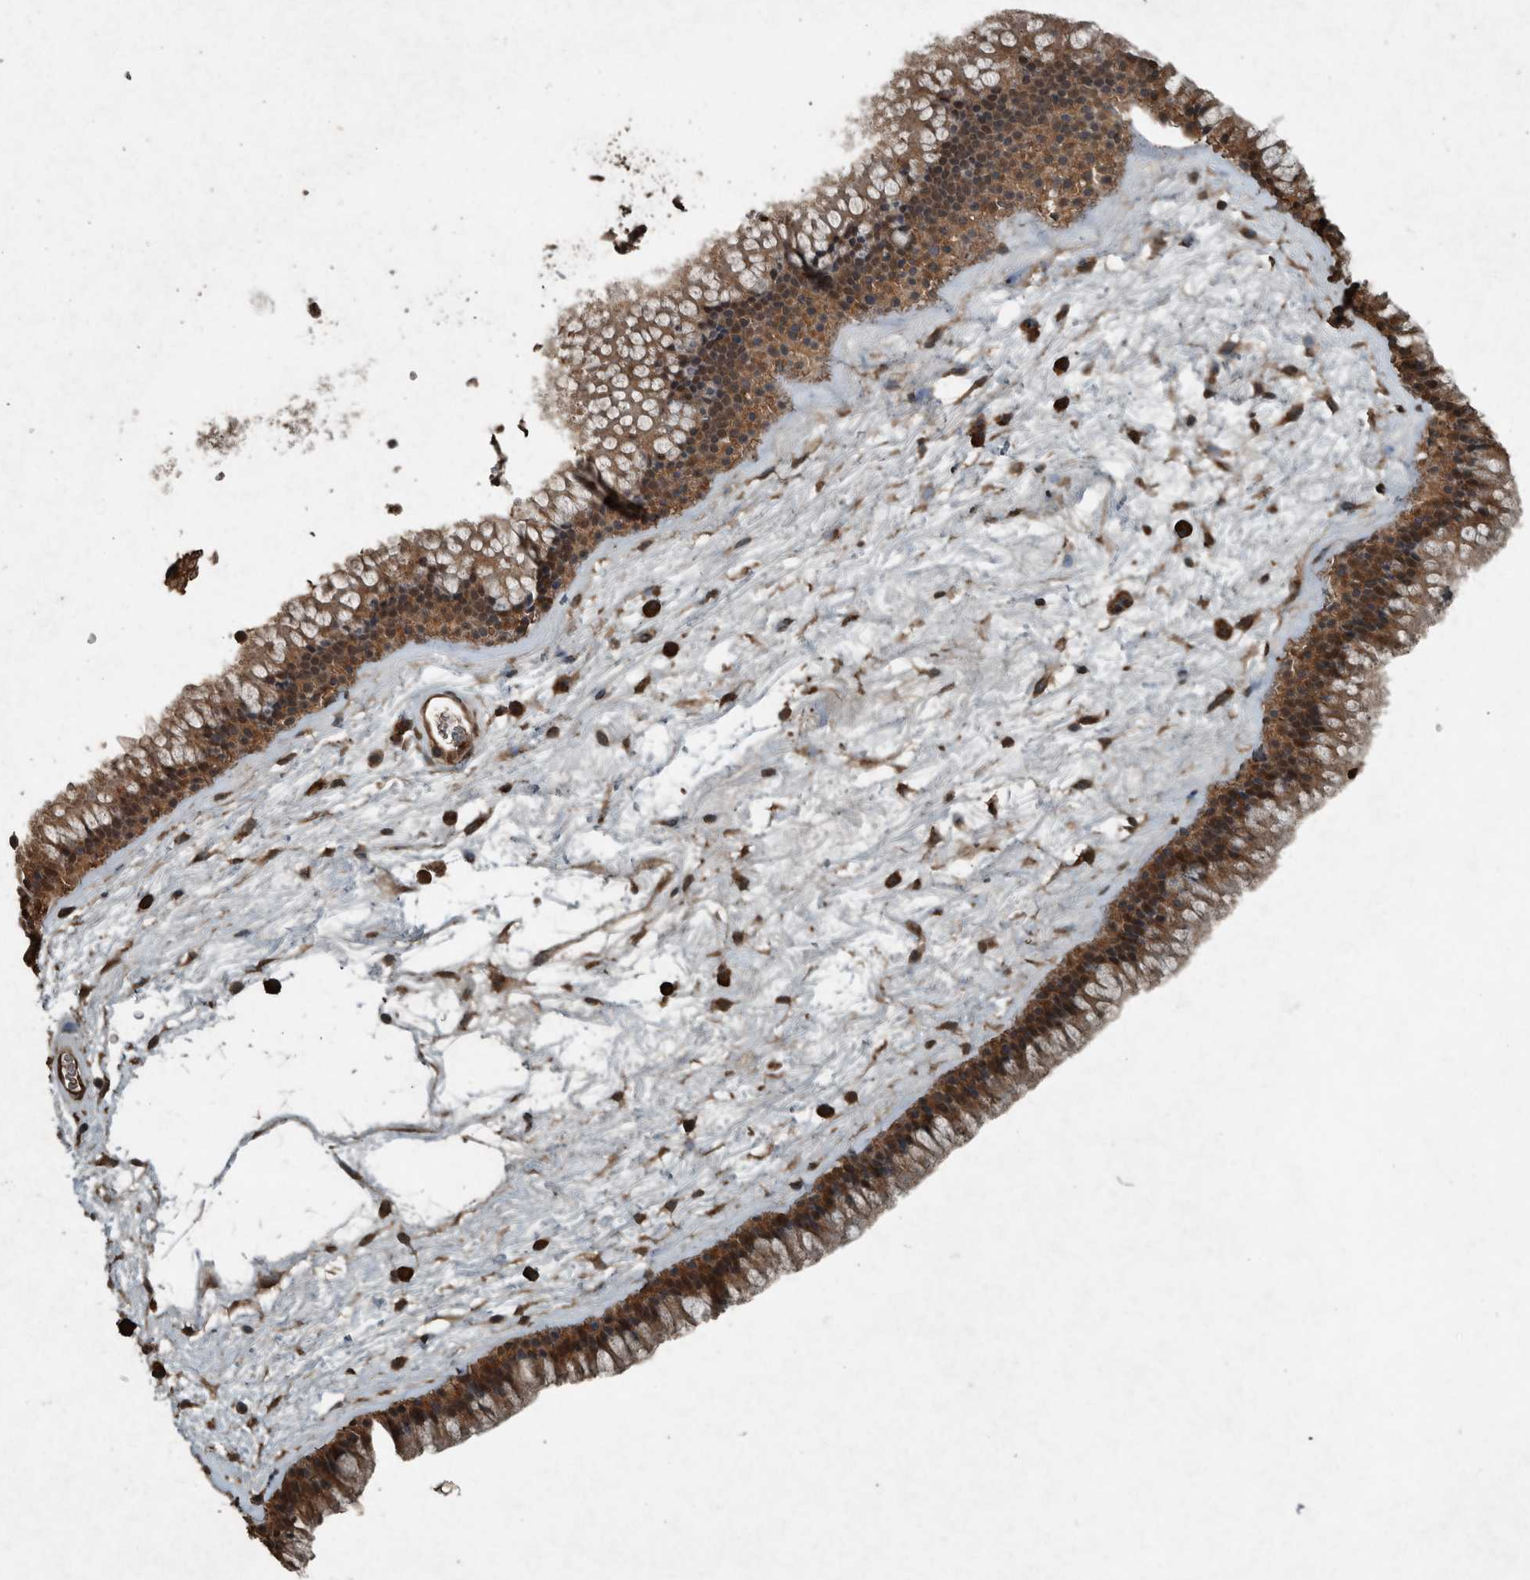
{"staining": {"intensity": "moderate", "quantity": ">75%", "location": "cytoplasmic/membranous,nuclear"}, "tissue": "nasopharynx", "cell_type": "Respiratory epithelial cells", "image_type": "normal", "snomed": [{"axis": "morphology", "description": "Normal tissue, NOS"}, {"axis": "morphology", "description": "Inflammation, NOS"}, {"axis": "topography", "description": "Nasopharynx"}], "caption": "IHC of benign nasopharynx shows medium levels of moderate cytoplasmic/membranous,nuclear staining in approximately >75% of respiratory epithelial cells. (DAB = brown stain, brightfield microscopy at high magnification).", "gene": "ARHGEF12", "patient": {"sex": "male", "age": 48}}